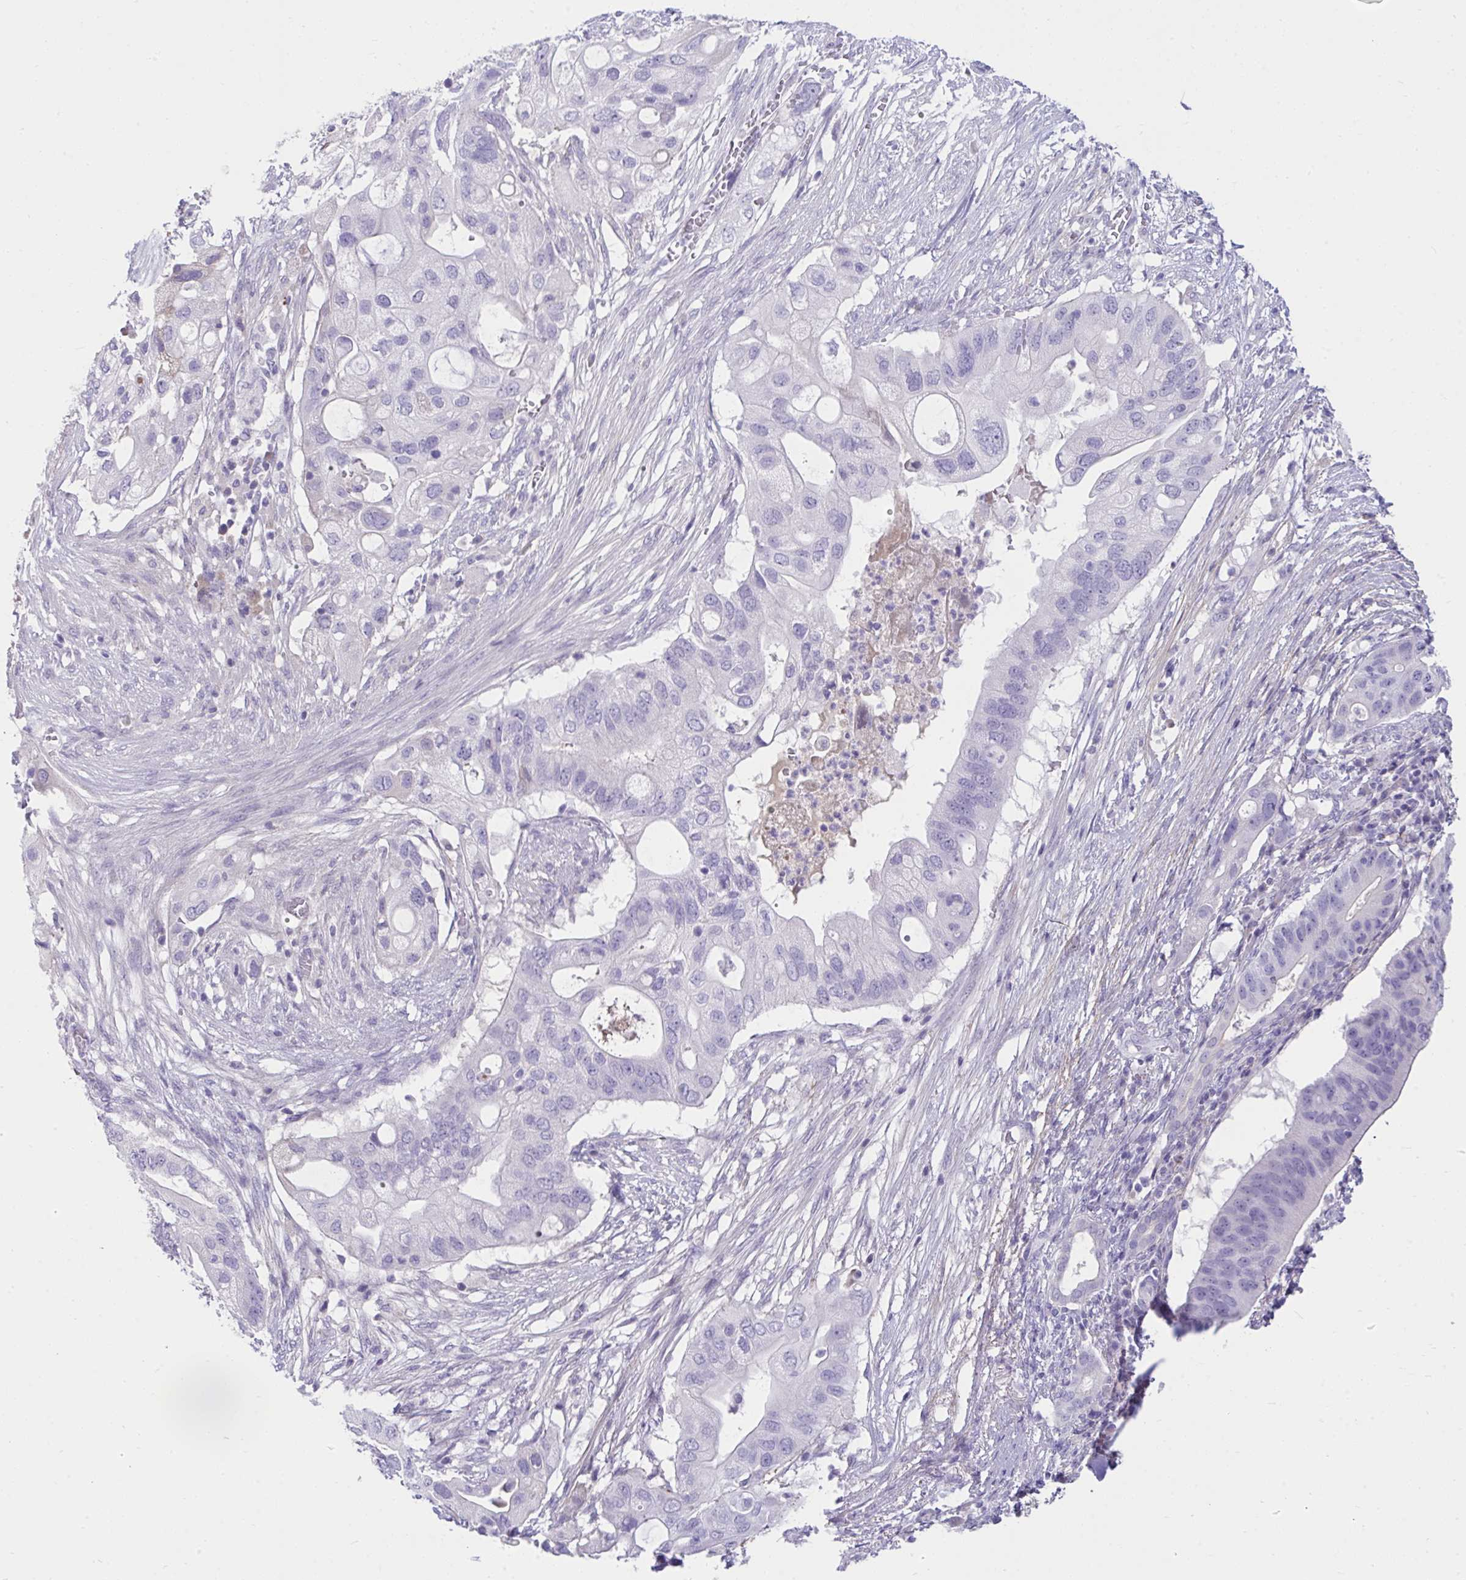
{"staining": {"intensity": "negative", "quantity": "none", "location": "none"}, "tissue": "pancreatic cancer", "cell_type": "Tumor cells", "image_type": "cancer", "snomed": [{"axis": "morphology", "description": "Adenocarcinoma, NOS"}, {"axis": "topography", "description": "Pancreas"}], "caption": "A high-resolution micrograph shows immunohistochemistry staining of adenocarcinoma (pancreatic), which exhibits no significant staining in tumor cells.", "gene": "PIGZ", "patient": {"sex": "female", "age": 72}}